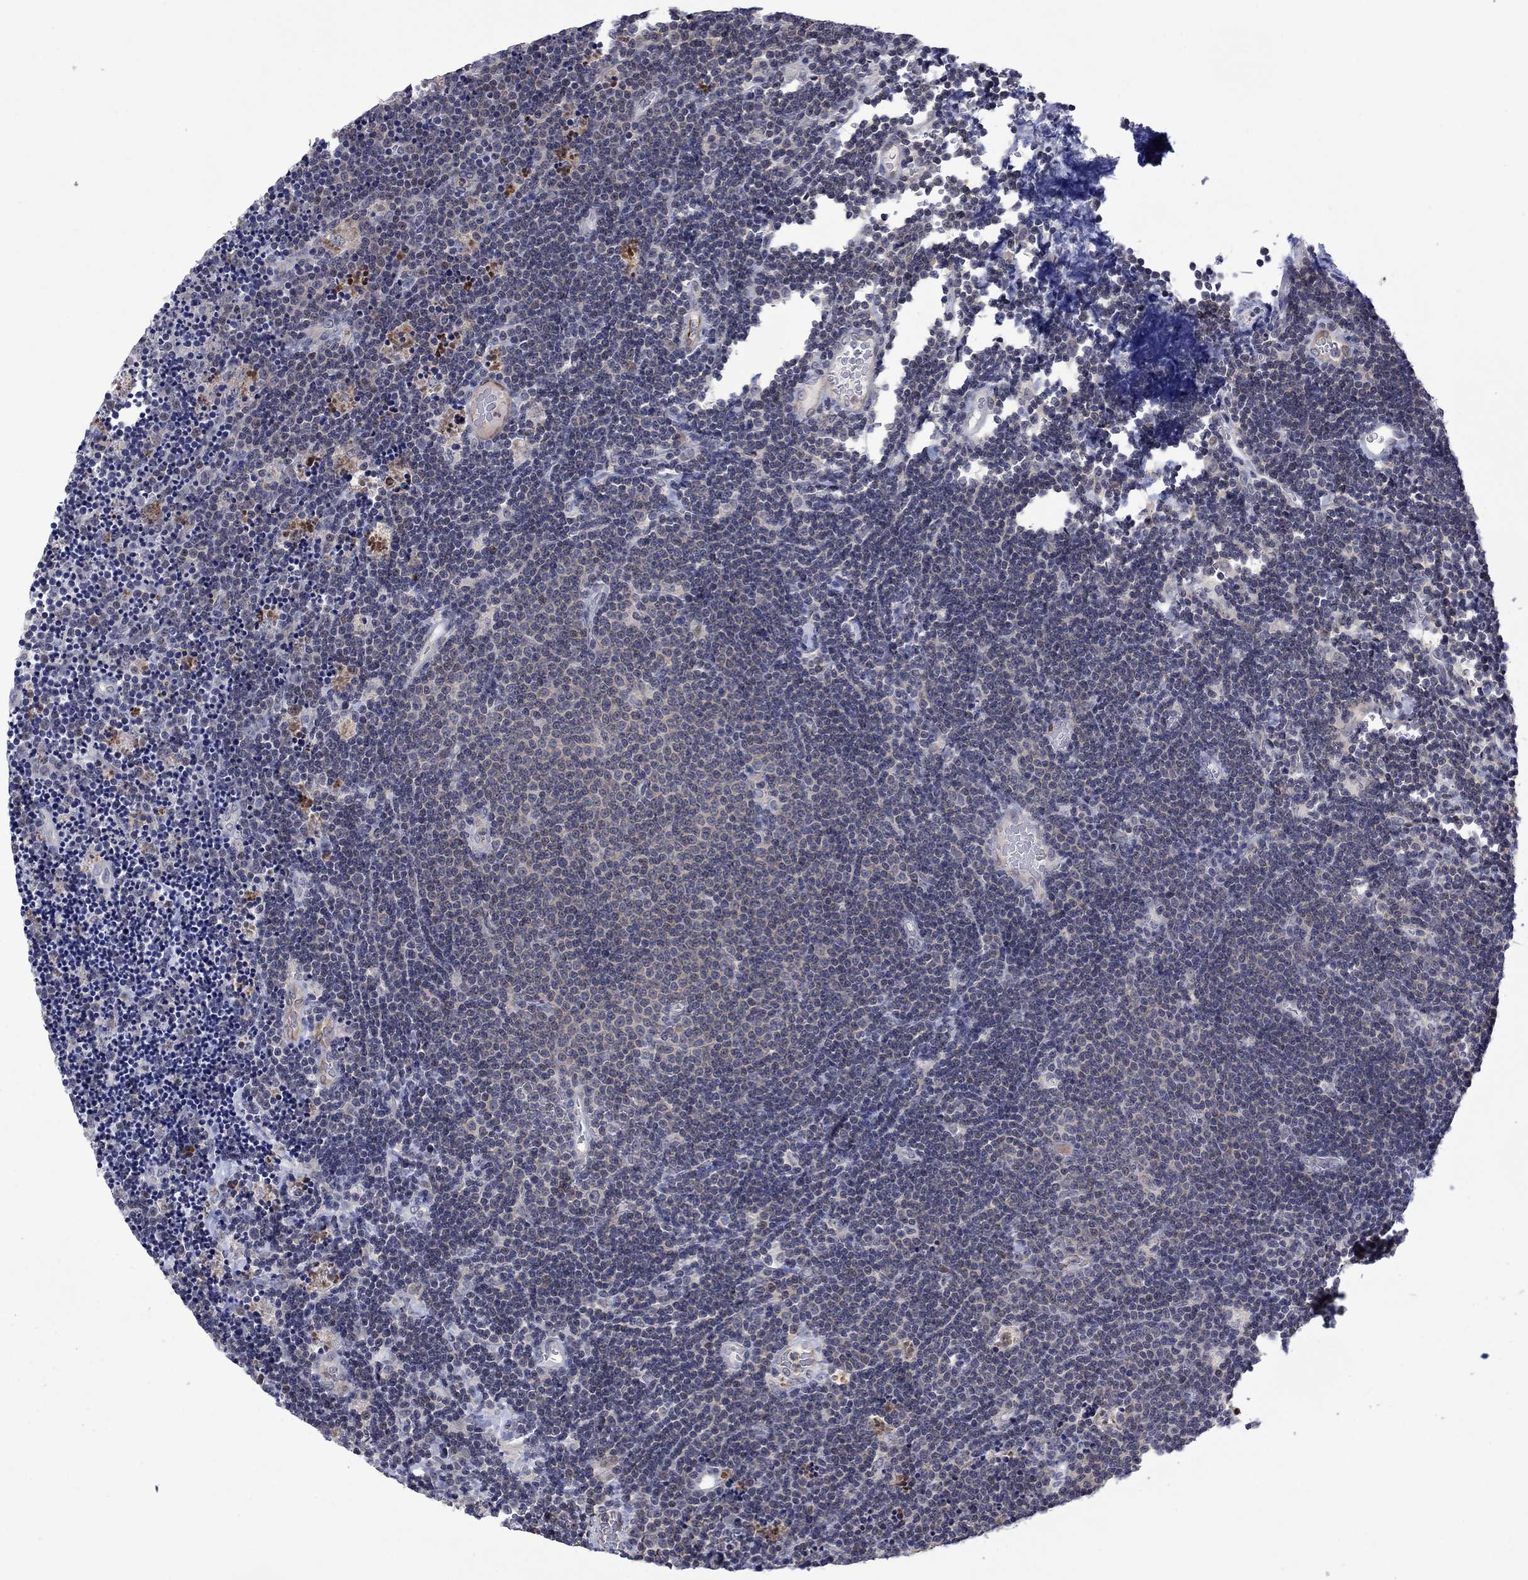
{"staining": {"intensity": "negative", "quantity": "none", "location": "none"}, "tissue": "lymphoma", "cell_type": "Tumor cells", "image_type": "cancer", "snomed": [{"axis": "morphology", "description": "Malignant lymphoma, non-Hodgkin's type, Low grade"}, {"axis": "topography", "description": "Brain"}], "caption": "Immunohistochemistry (IHC) of human lymphoma reveals no expression in tumor cells.", "gene": "AGL", "patient": {"sex": "female", "age": 66}}